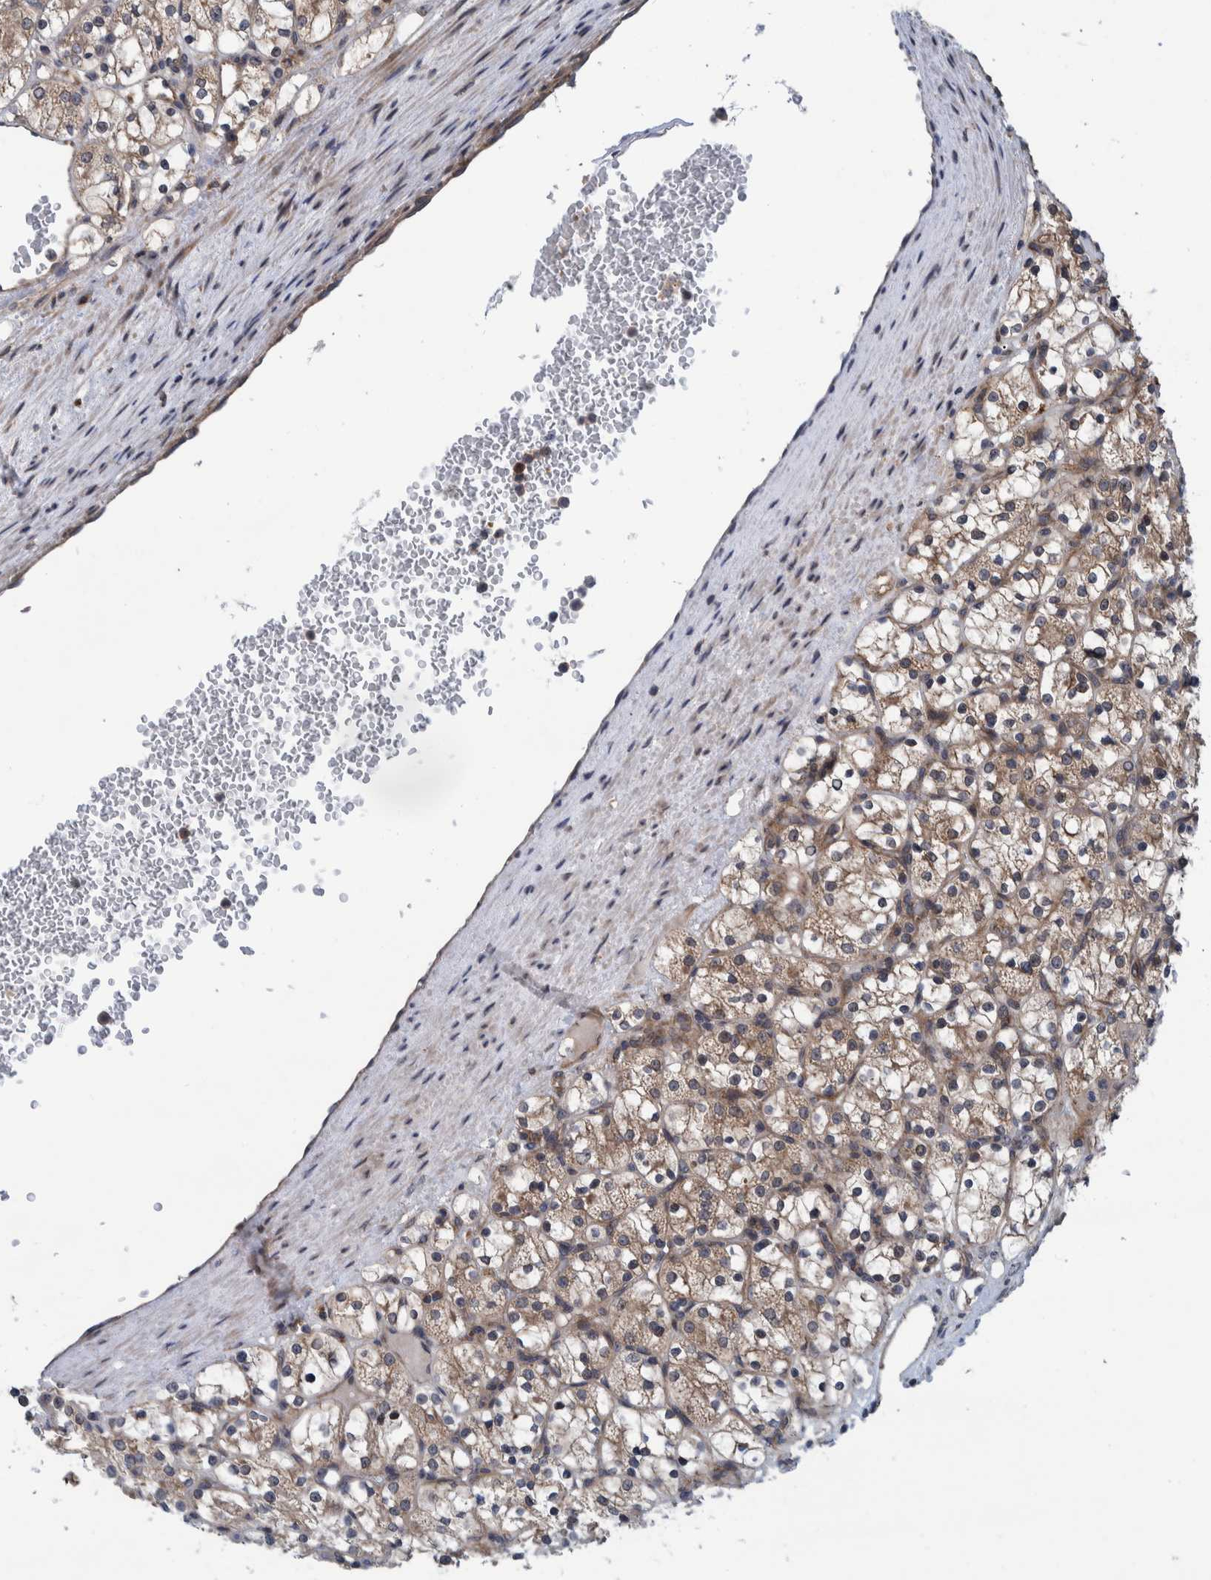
{"staining": {"intensity": "moderate", "quantity": ">75%", "location": "cytoplasmic/membranous"}, "tissue": "renal cancer", "cell_type": "Tumor cells", "image_type": "cancer", "snomed": [{"axis": "morphology", "description": "Adenocarcinoma, NOS"}, {"axis": "topography", "description": "Kidney"}], "caption": "A brown stain labels moderate cytoplasmic/membranous positivity of a protein in renal cancer (adenocarcinoma) tumor cells. Using DAB (brown) and hematoxylin (blue) stains, captured at high magnification using brightfield microscopy.", "gene": "MRPS7", "patient": {"sex": "female", "age": 69}}